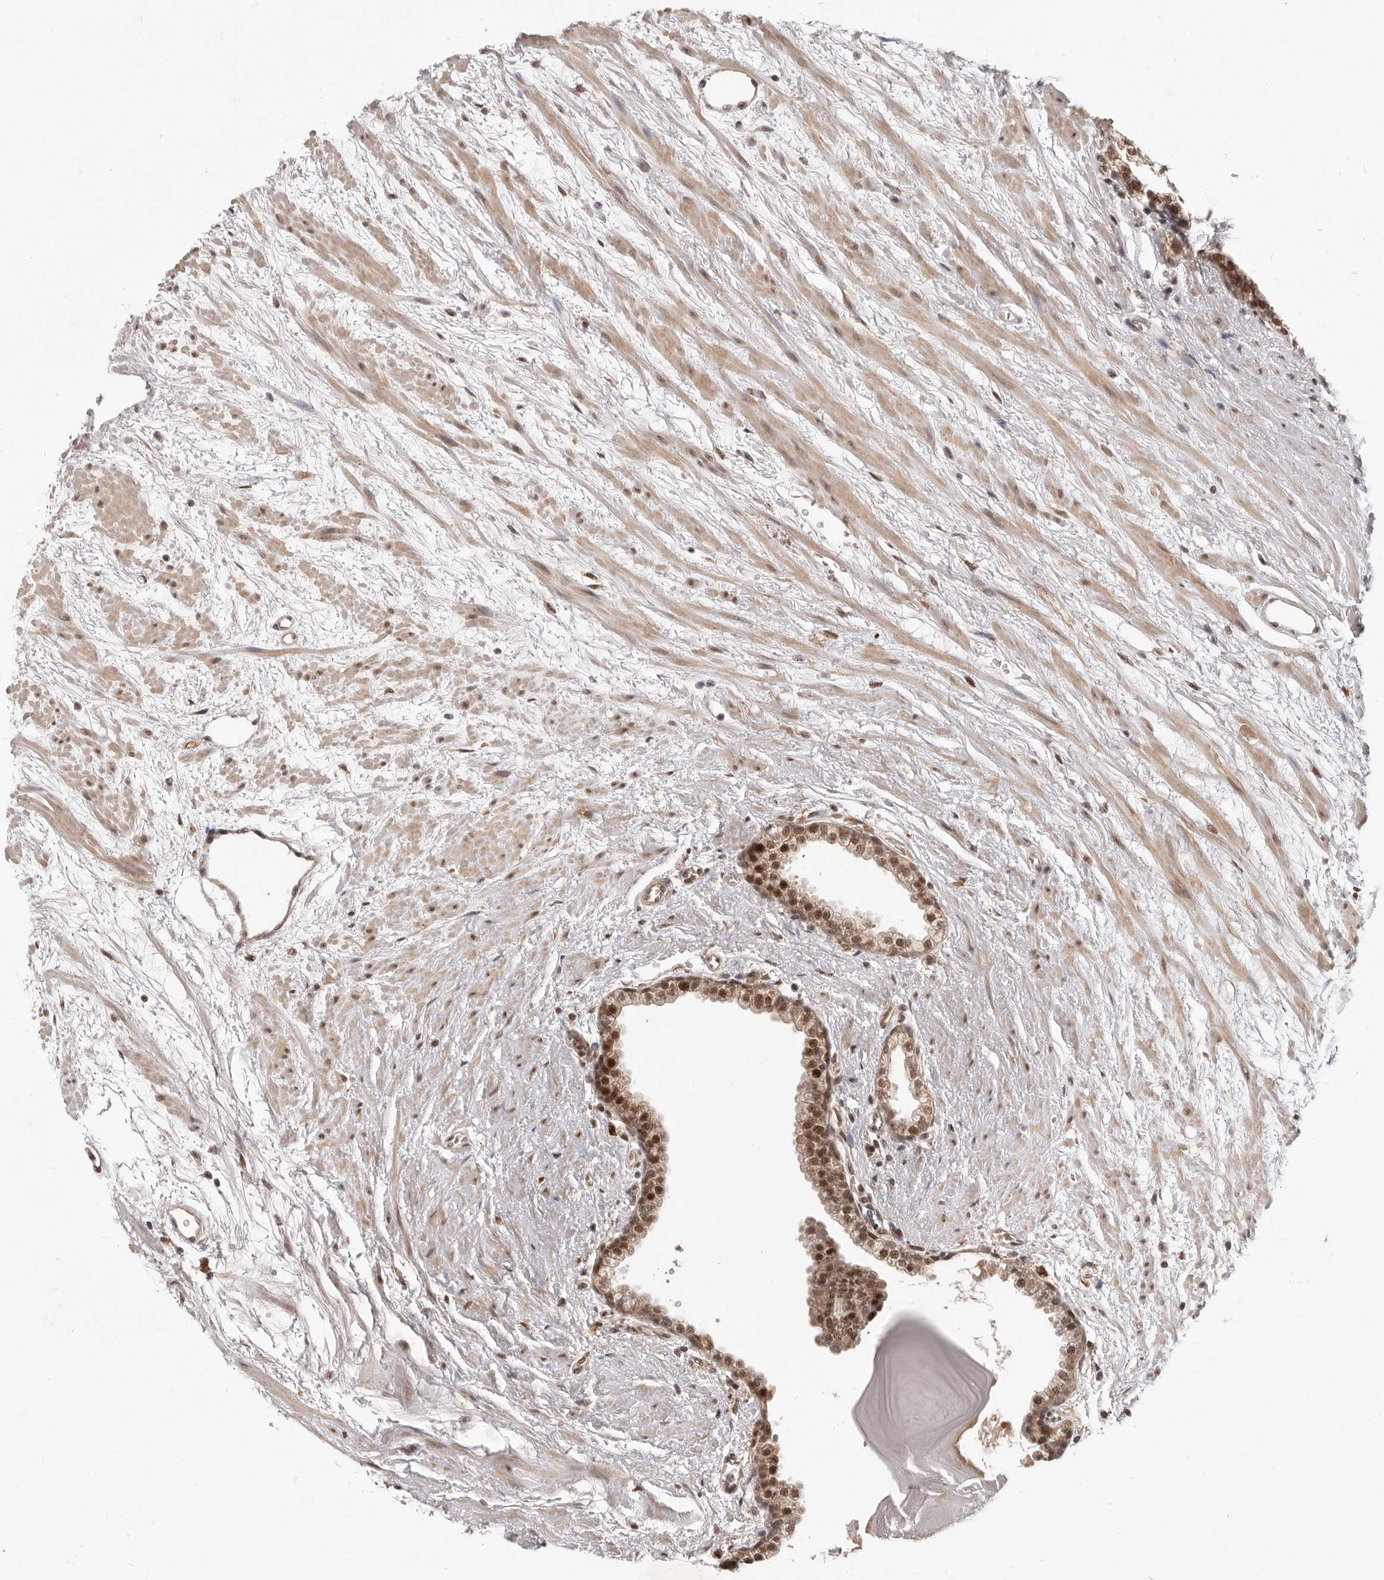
{"staining": {"intensity": "moderate", "quantity": ">75%", "location": "nuclear"}, "tissue": "prostate", "cell_type": "Glandular cells", "image_type": "normal", "snomed": [{"axis": "morphology", "description": "Normal tissue, NOS"}, {"axis": "topography", "description": "Prostate"}], "caption": "IHC histopathology image of benign prostate: human prostate stained using IHC exhibits medium levels of moderate protein expression localized specifically in the nuclear of glandular cells, appearing as a nuclear brown color.", "gene": "NCOA3", "patient": {"sex": "male", "age": 48}}